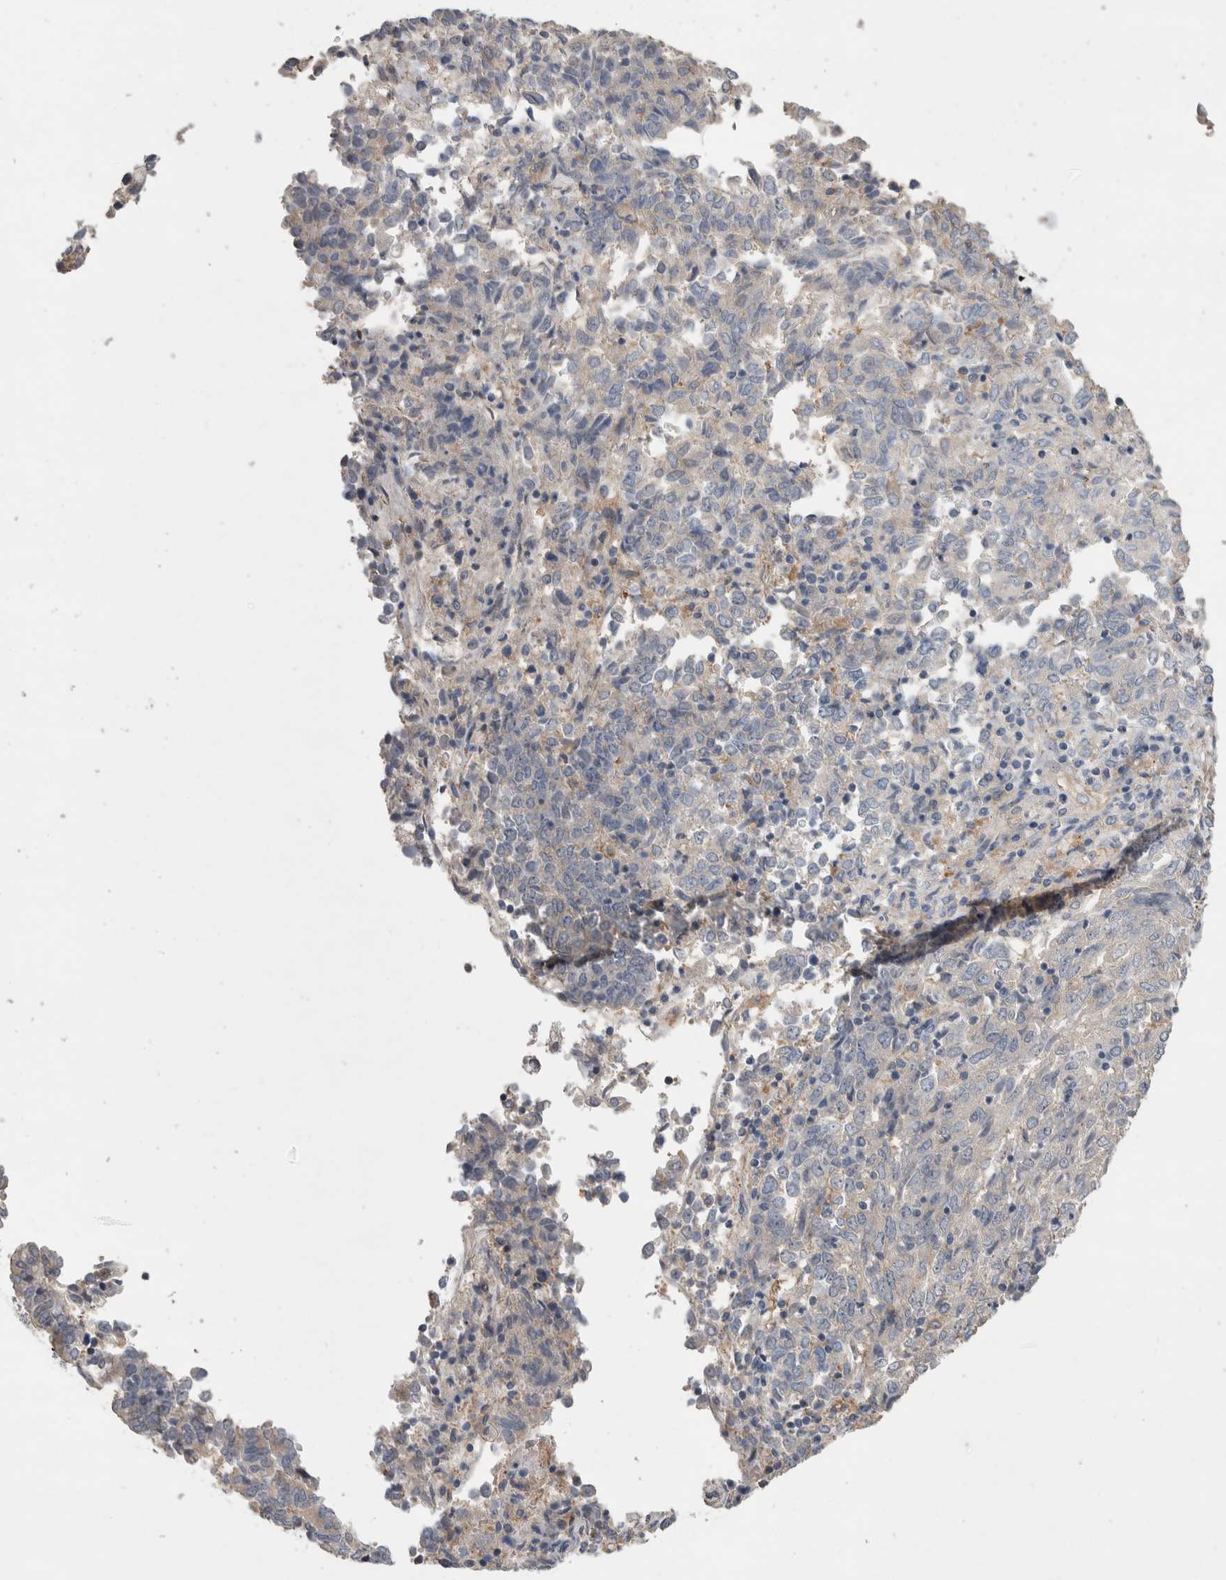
{"staining": {"intensity": "negative", "quantity": "none", "location": "none"}, "tissue": "endometrial cancer", "cell_type": "Tumor cells", "image_type": "cancer", "snomed": [{"axis": "morphology", "description": "Adenocarcinoma, NOS"}, {"axis": "topography", "description": "Endometrium"}], "caption": "Tumor cells show no significant positivity in endometrial cancer.", "gene": "GCNA", "patient": {"sex": "female", "age": 80}}